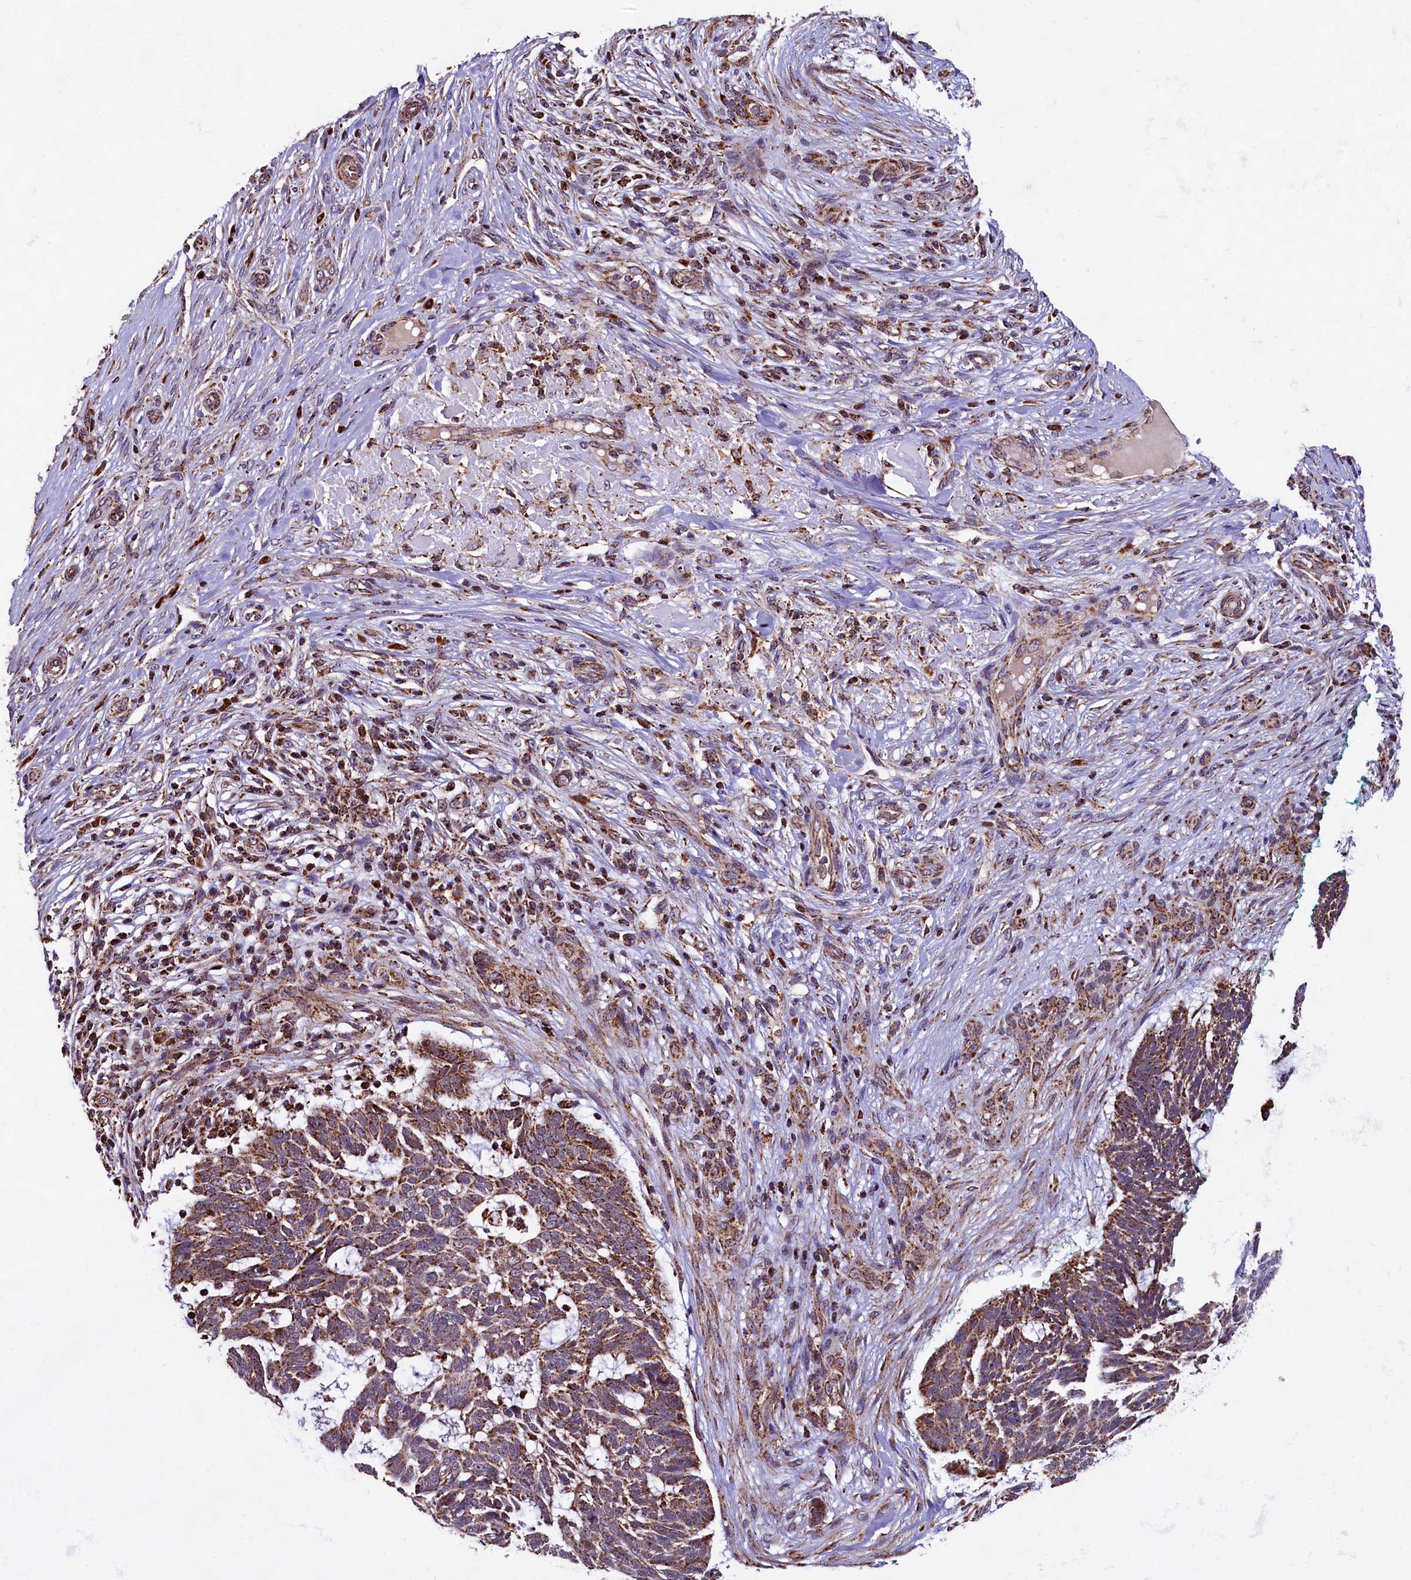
{"staining": {"intensity": "moderate", "quantity": ">75%", "location": "cytoplasmic/membranous"}, "tissue": "skin cancer", "cell_type": "Tumor cells", "image_type": "cancer", "snomed": [{"axis": "morphology", "description": "Basal cell carcinoma"}, {"axis": "topography", "description": "Skin"}], "caption": "Moderate cytoplasmic/membranous positivity is identified in approximately >75% of tumor cells in skin cancer.", "gene": "KLC2", "patient": {"sex": "male", "age": 88}}